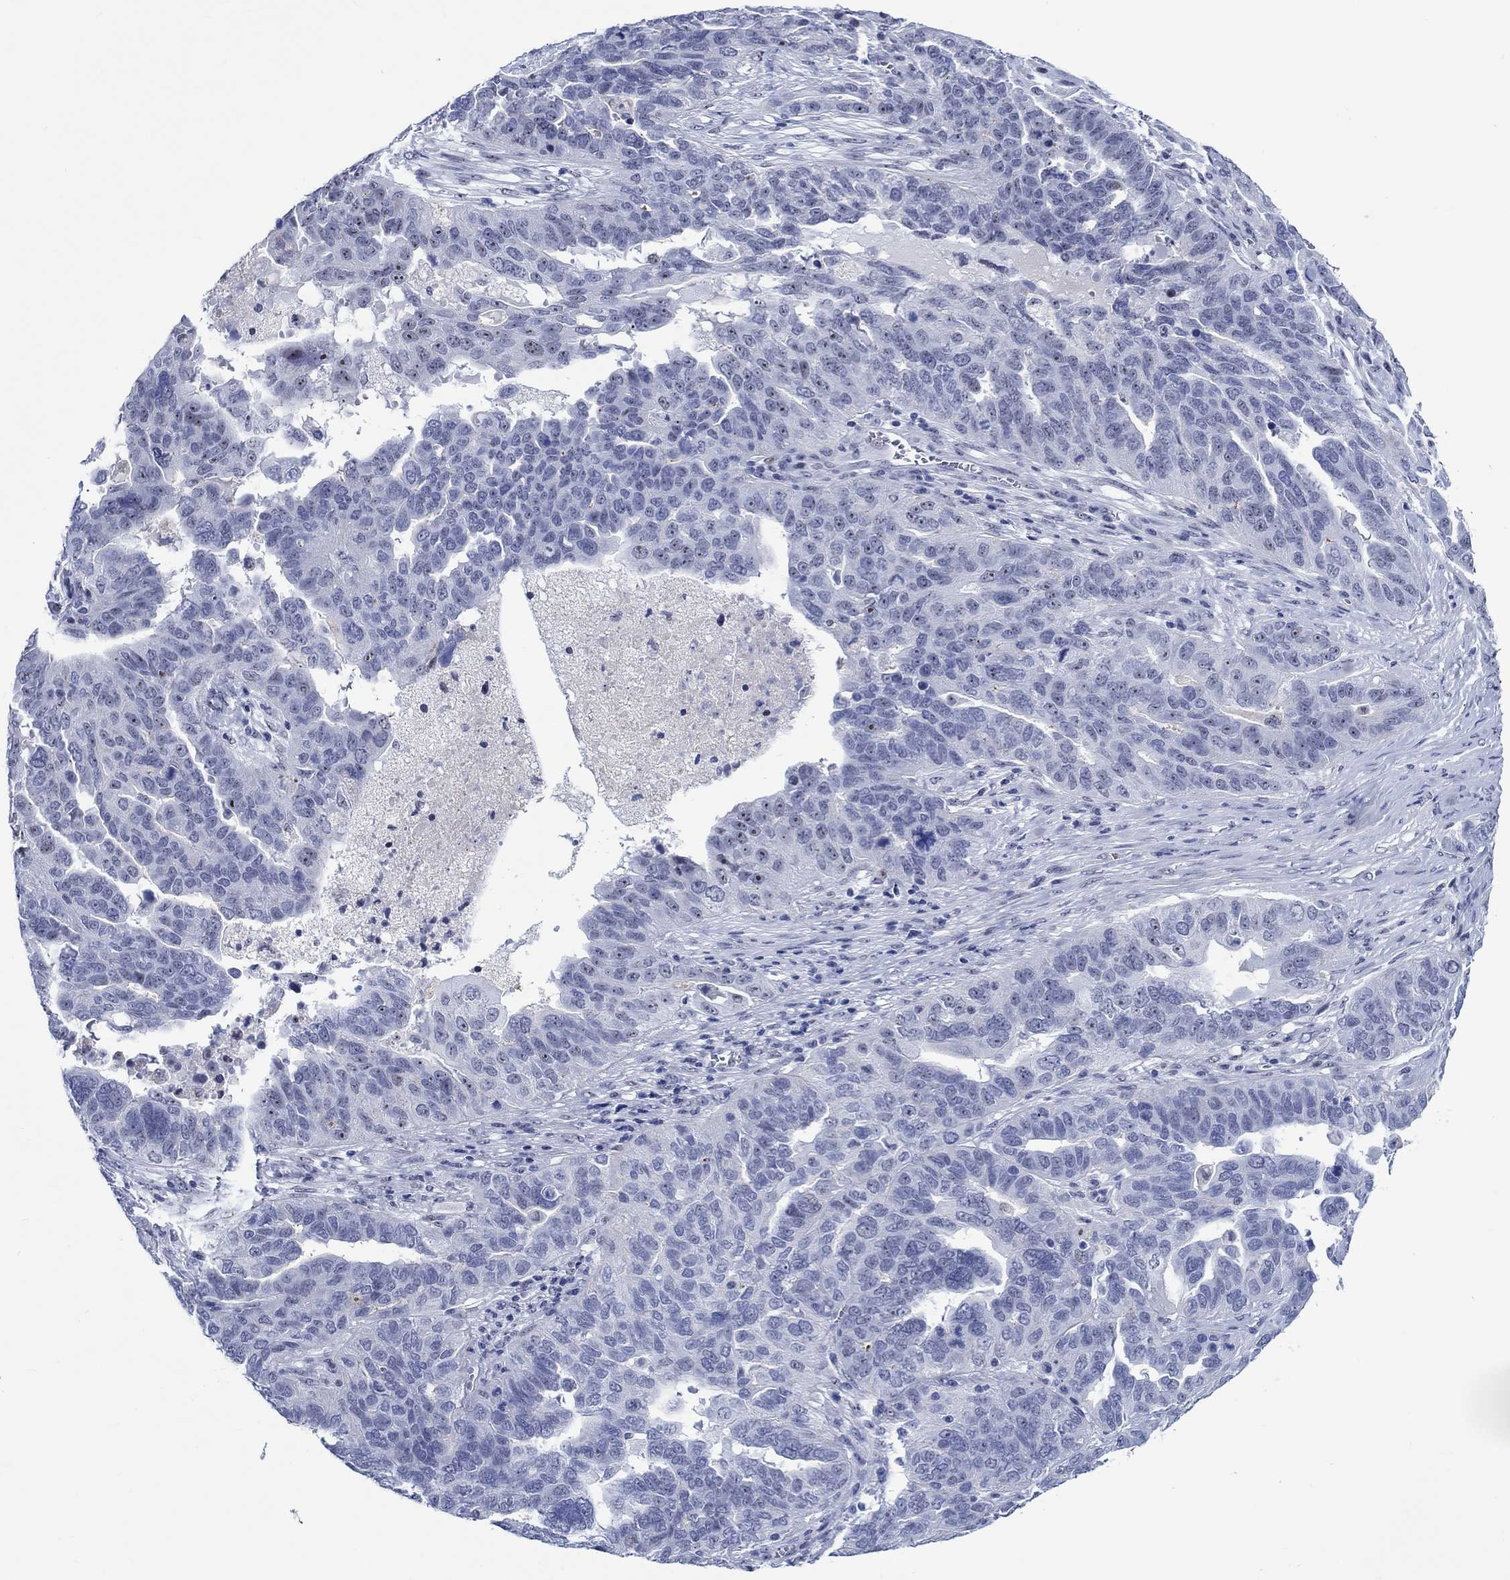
{"staining": {"intensity": "strong", "quantity": "<25%", "location": "nuclear"}, "tissue": "ovarian cancer", "cell_type": "Tumor cells", "image_type": "cancer", "snomed": [{"axis": "morphology", "description": "Carcinoma, endometroid"}, {"axis": "topography", "description": "Soft tissue"}, {"axis": "topography", "description": "Ovary"}], "caption": "Strong nuclear protein positivity is identified in about <25% of tumor cells in endometroid carcinoma (ovarian). The staining was performed using DAB to visualize the protein expression in brown, while the nuclei were stained in blue with hematoxylin (Magnification: 20x).", "gene": "ZNF446", "patient": {"sex": "female", "age": 52}}